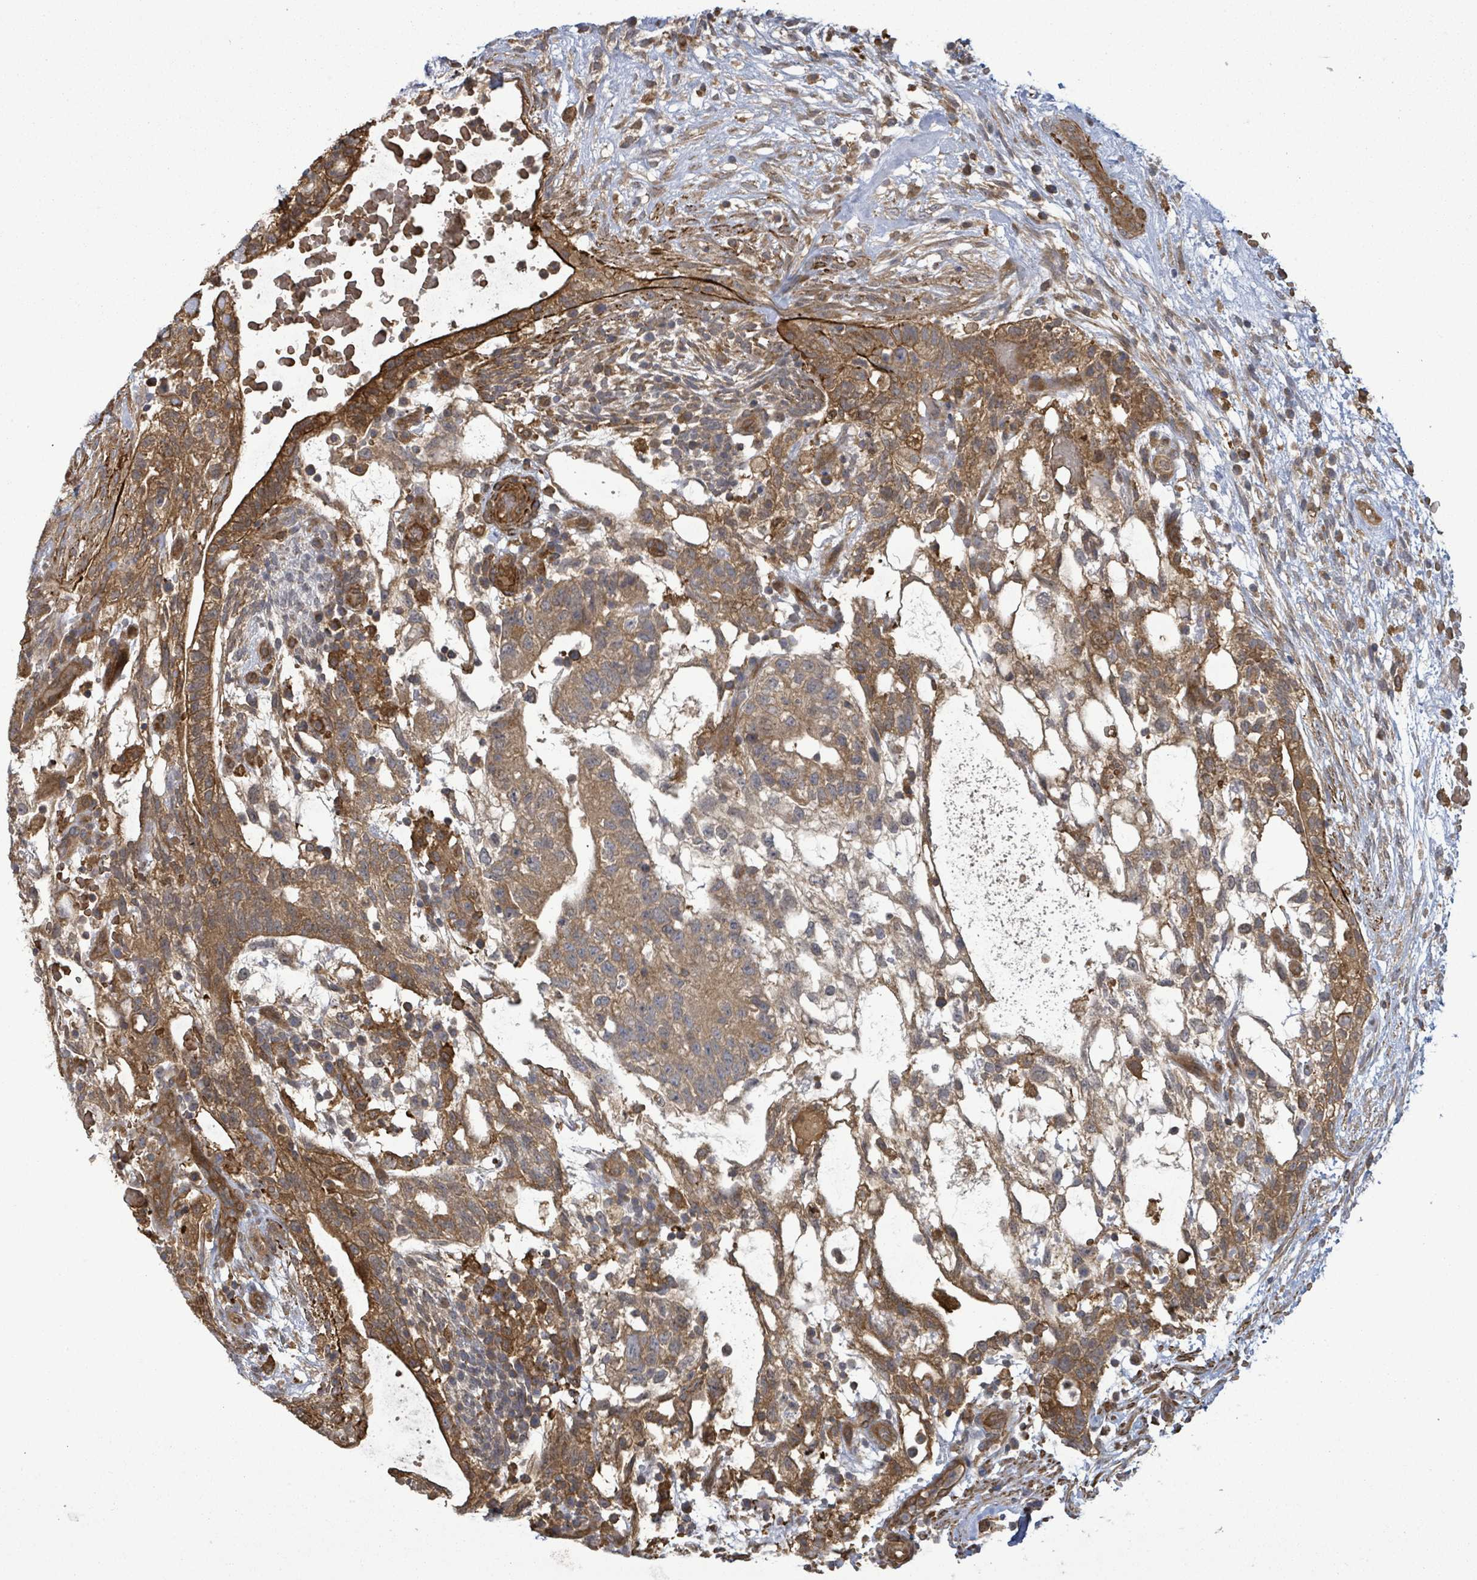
{"staining": {"intensity": "moderate", "quantity": ">75%", "location": "cytoplasmic/membranous"}, "tissue": "testis cancer", "cell_type": "Tumor cells", "image_type": "cancer", "snomed": [{"axis": "morphology", "description": "Normal tissue, NOS"}, {"axis": "morphology", "description": "Carcinoma, Embryonal, NOS"}, {"axis": "topography", "description": "Testis"}], "caption": "Protein analysis of testis cancer (embryonal carcinoma) tissue demonstrates moderate cytoplasmic/membranous expression in about >75% of tumor cells.", "gene": "MAP3K6", "patient": {"sex": "male", "age": 32}}